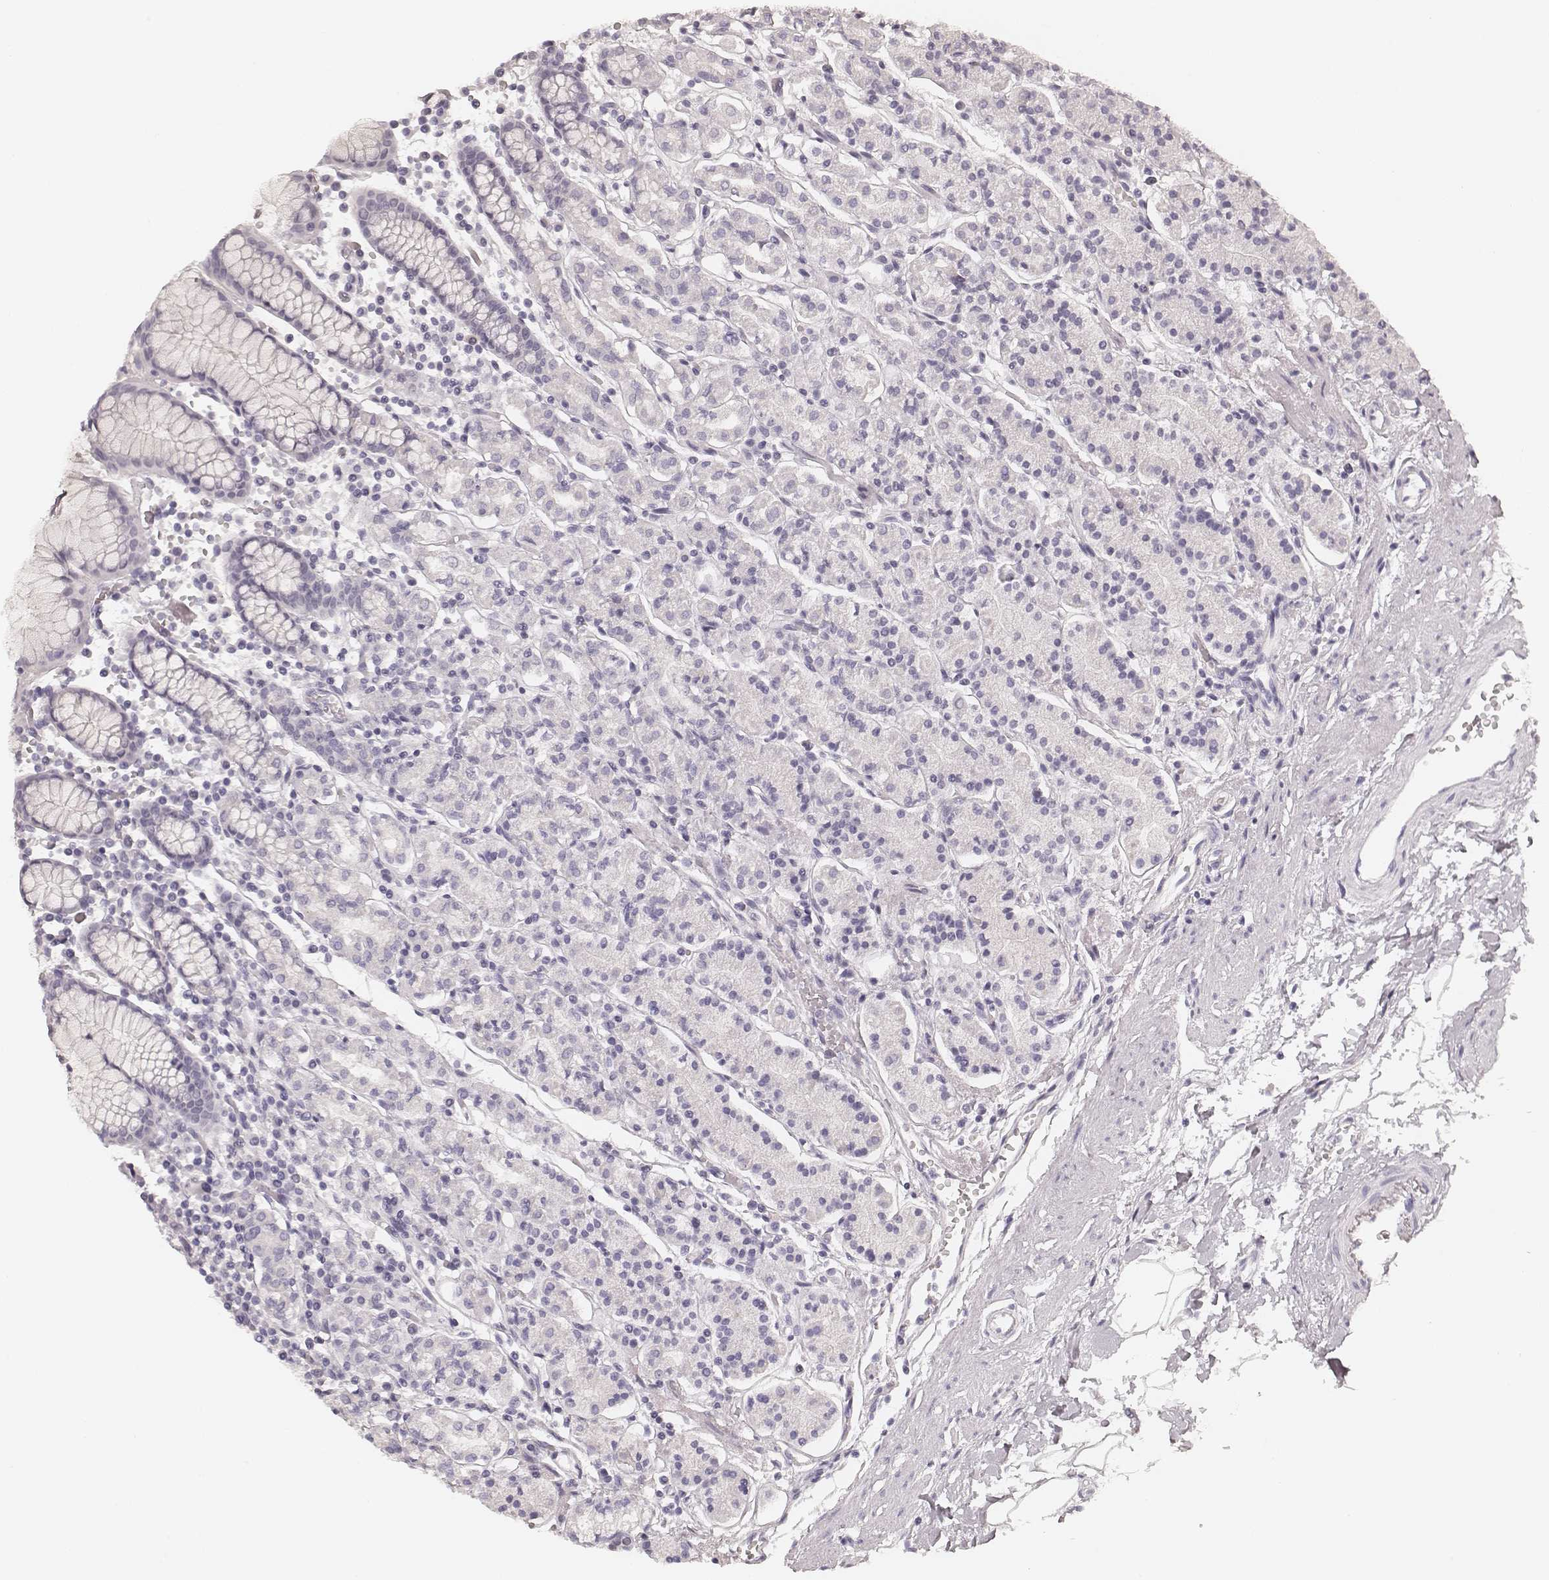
{"staining": {"intensity": "negative", "quantity": "none", "location": "none"}, "tissue": "stomach", "cell_type": "Glandular cells", "image_type": "normal", "snomed": [{"axis": "morphology", "description": "Normal tissue, NOS"}, {"axis": "topography", "description": "Stomach, upper"}, {"axis": "topography", "description": "Stomach"}], "caption": "Stomach stained for a protein using immunohistochemistry (IHC) shows no expression glandular cells.", "gene": "HNF4G", "patient": {"sex": "male", "age": 62}}